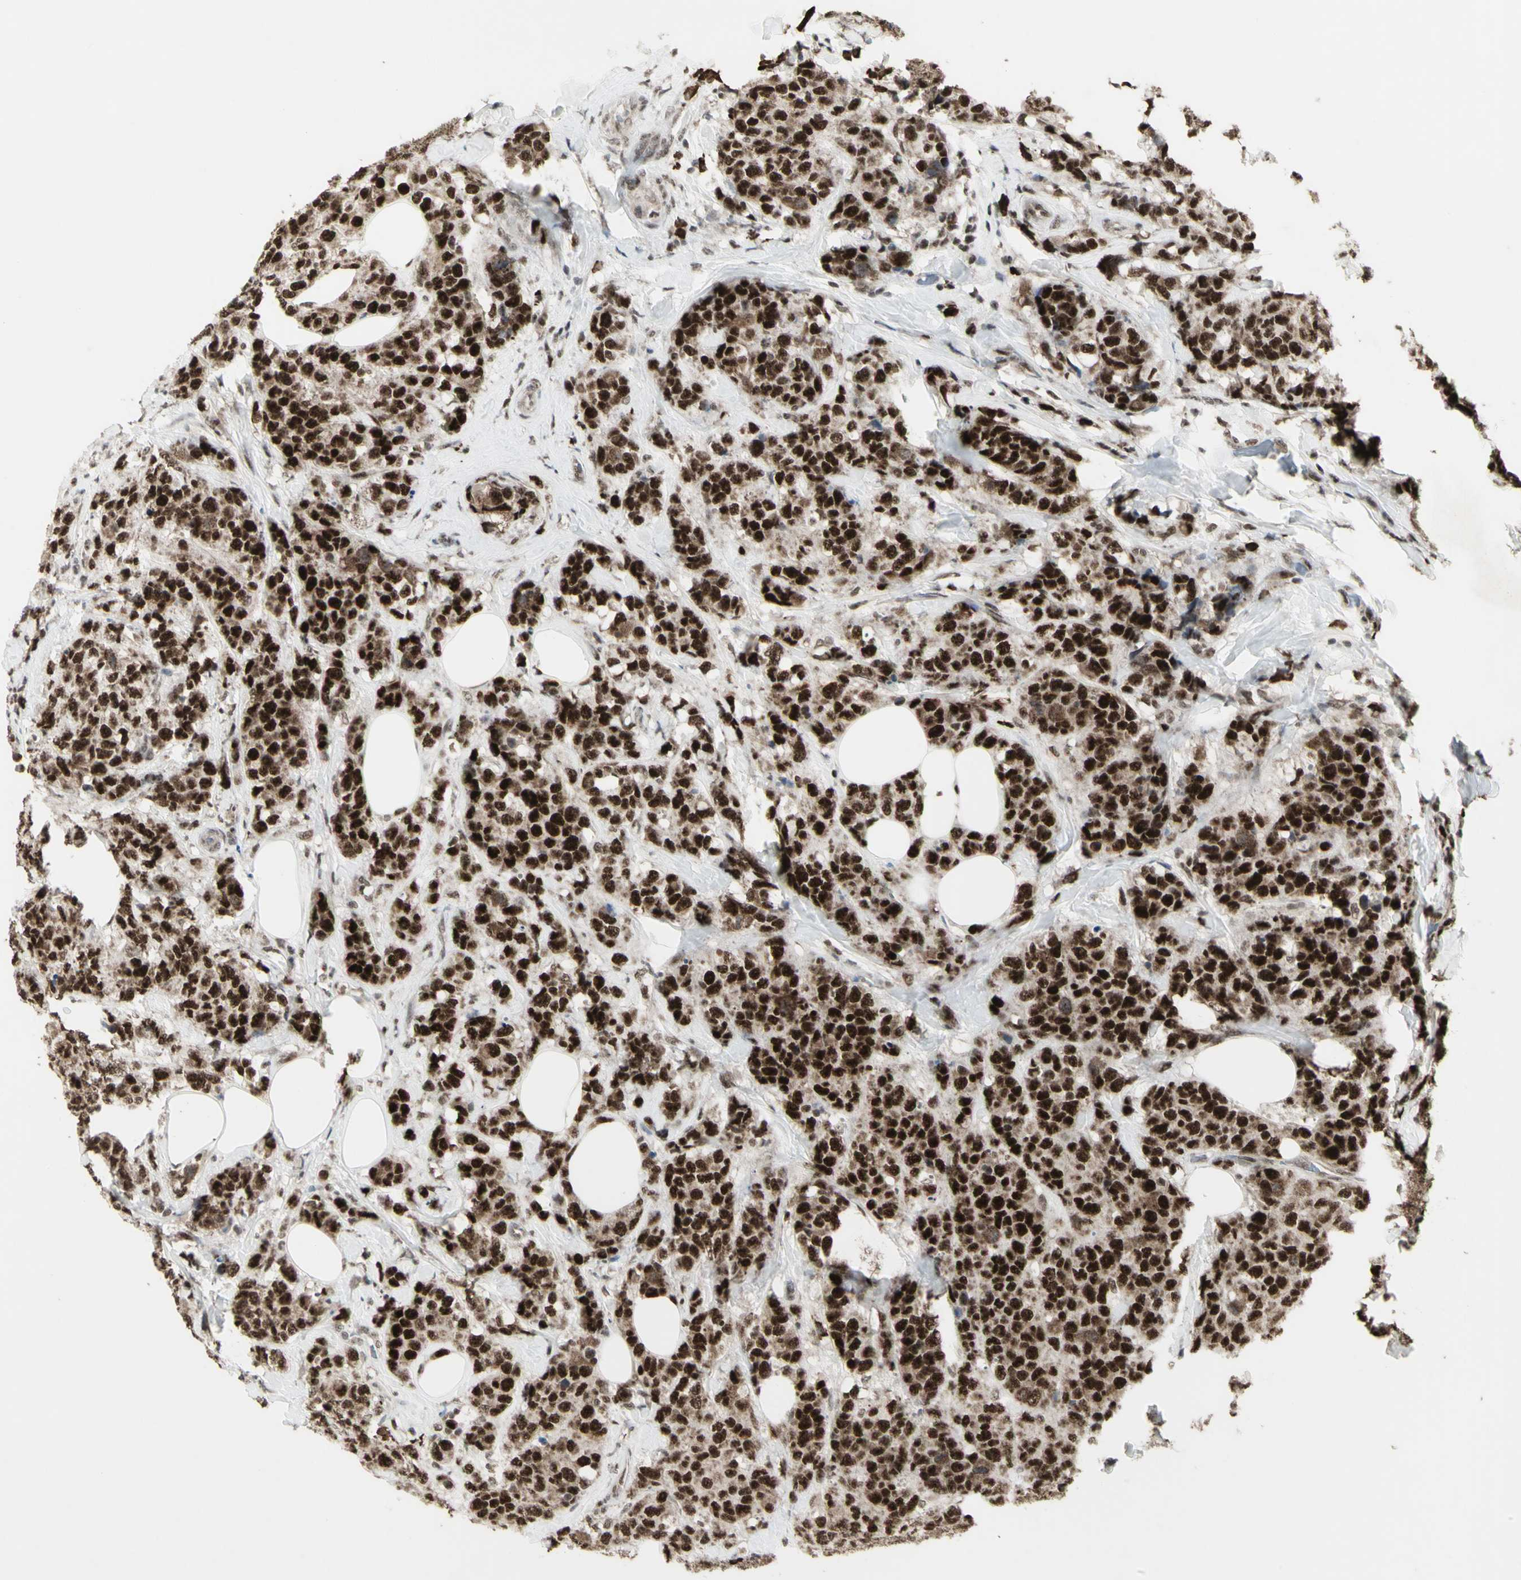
{"staining": {"intensity": "strong", "quantity": ">75%", "location": "nuclear"}, "tissue": "breast cancer", "cell_type": "Tumor cells", "image_type": "cancer", "snomed": [{"axis": "morphology", "description": "Lobular carcinoma"}, {"axis": "topography", "description": "Breast"}], "caption": "Human breast cancer (lobular carcinoma) stained with a brown dye reveals strong nuclear positive positivity in approximately >75% of tumor cells.", "gene": "CCNT1", "patient": {"sex": "female", "age": 59}}